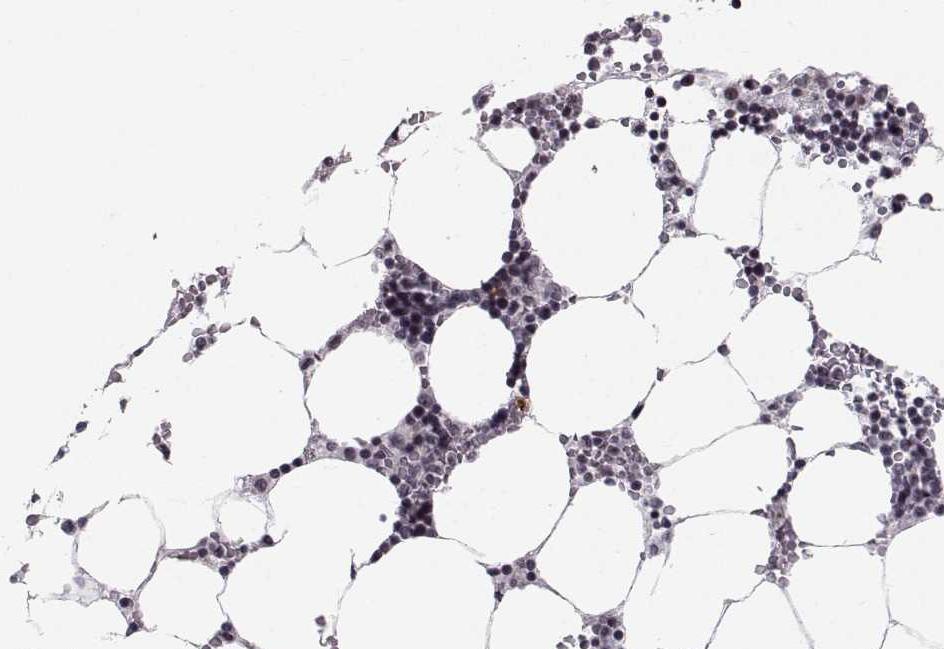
{"staining": {"intensity": "negative", "quantity": "none", "location": "none"}, "tissue": "bone marrow", "cell_type": "Hematopoietic cells", "image_type": "normal", "snomed": [{"axis": "morphology", "description": "Normal tissue, NOS"}, {"axis": "topography", "description": "Bone marrow"}], "caption": "An immunohistochemistry (IHC) histopathology image of unremarkable bone marrow is shown. There is no staining in hematopoietic cells of bone marrow. The staining was performed using DAB to visualize the protein expression in brown, while the nuclei were stained in blue with hematoxylin (Magnification: 20x).", "gene": "MARCHF4", "patient": {"sex": "female", "age": 64}}